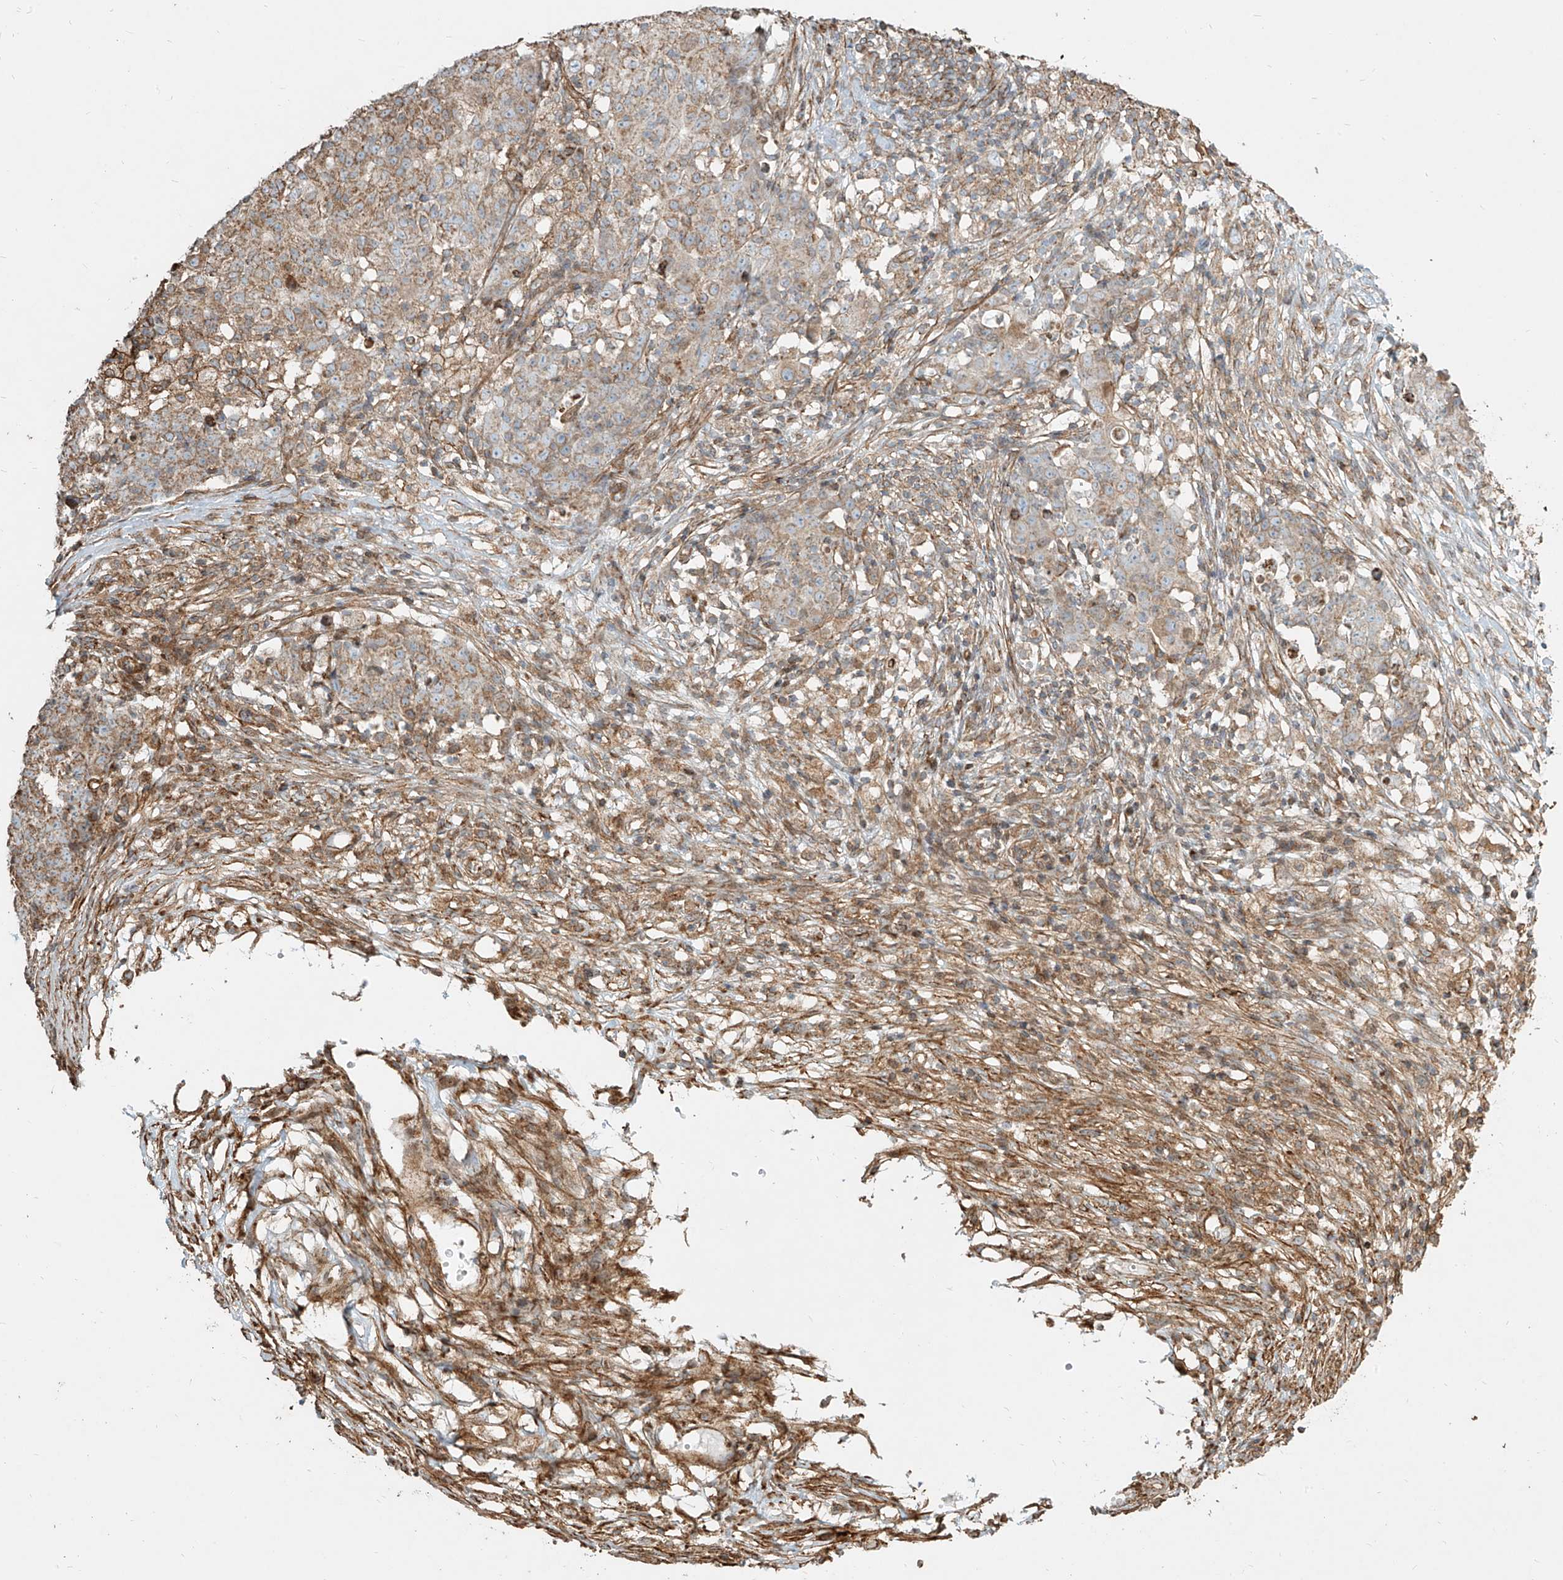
{"staining": {"intensity": "weak", "quantity": "<25%", "location": "cytoplasmic/membranous"}, "tissue": "ovarian cancer", "cell_type": "Tumor cells", "image_type": "cancer", "snomed": [{"axis": "morphology", "description": "Carcinoma, endometroid"}, {"axis": "topography", "description": "Ovary"}], "caption": "Endometroid carcinoma (ovarian) was stained to show a protein in brown. There is no significant staining in tumor cells.", "gene": "MTX2", "patient": {"sex": "female", "age": 42}}